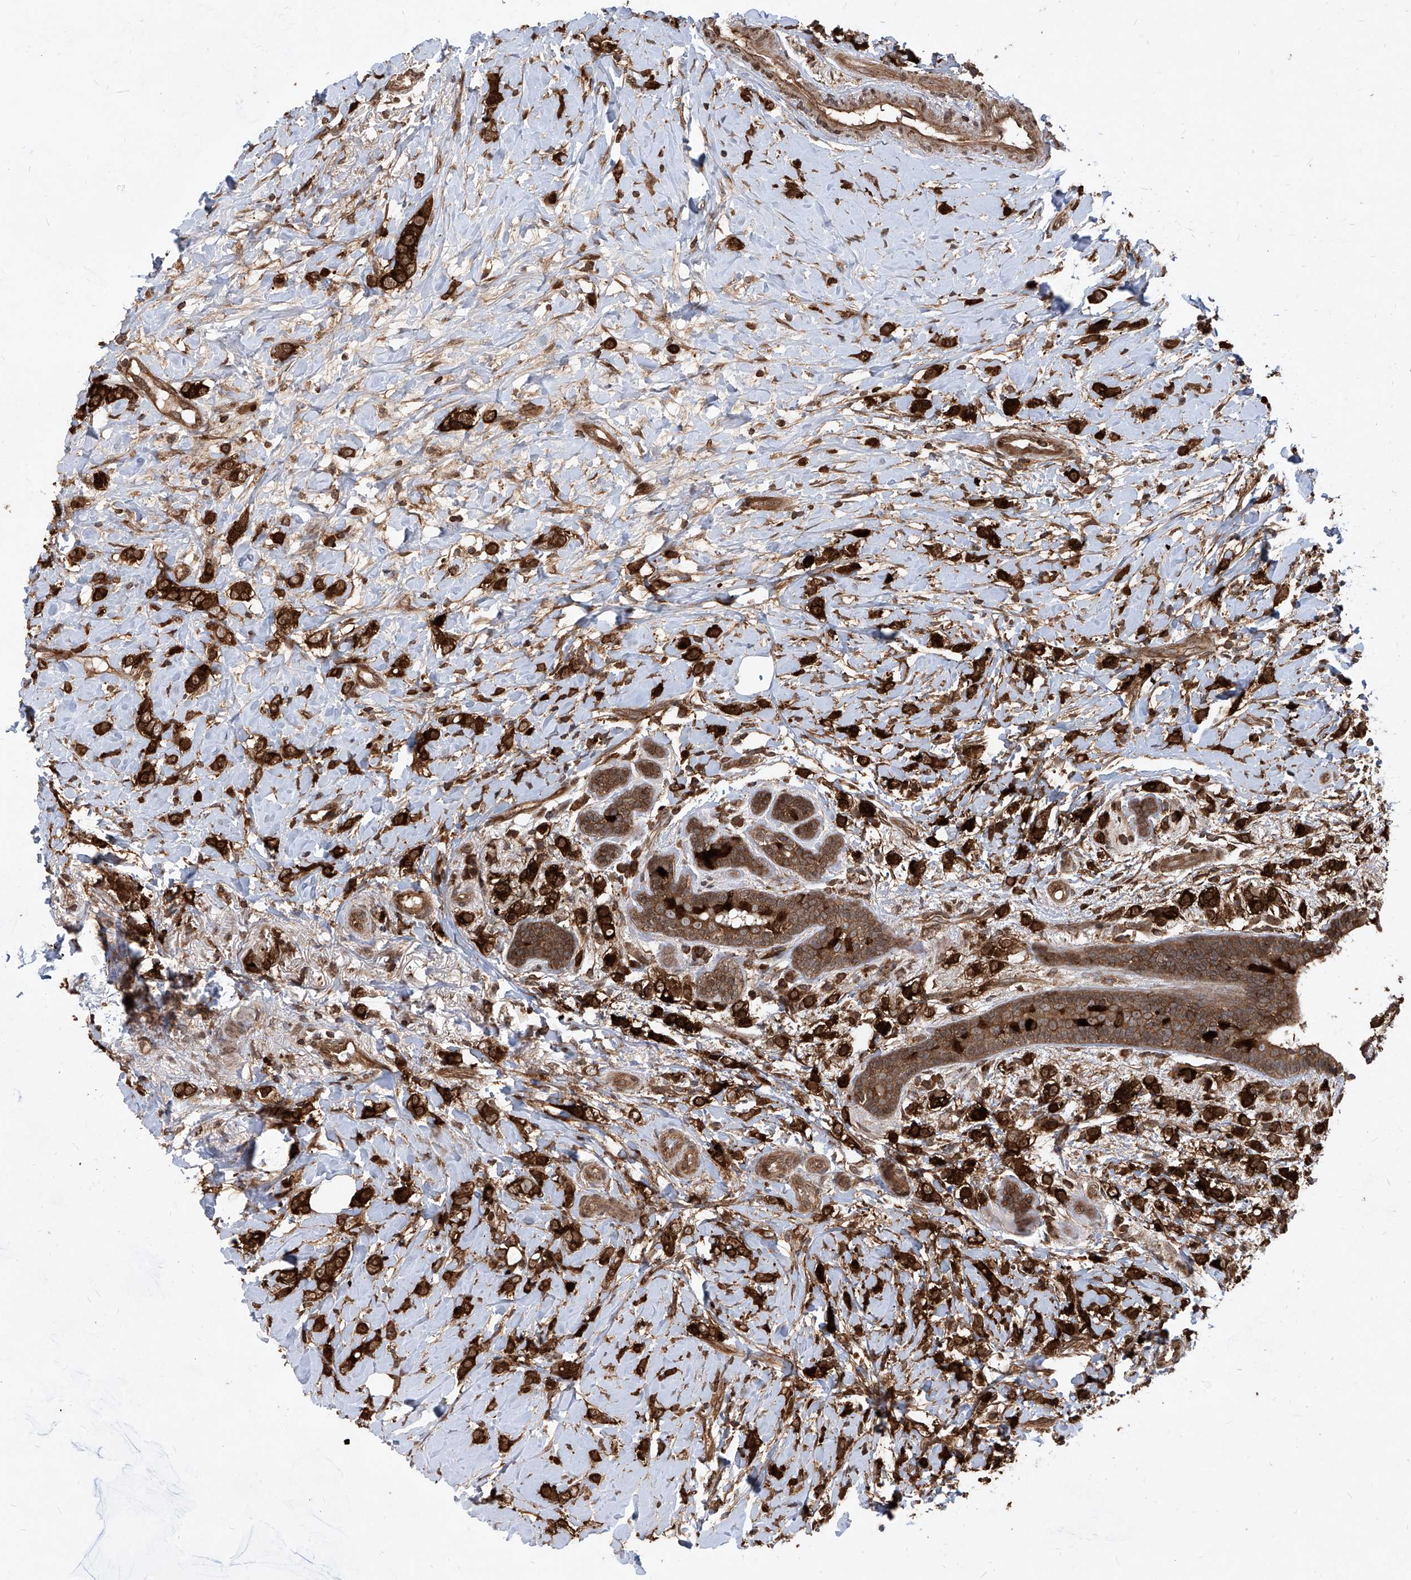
{"staining": {"intensity": "strong", "quantity": ">75%", "location": "cytoplasmic/membranous"}, "tissue": "breast cancer", "cell_type": "Tumor cells", "image_type": "cancer", "snomed": [{"axis": "morphology", "description": "Normal tissue, NOS"}, {"axis": "morphology", "description": "Lobular carcinoma"}, {"axis": "topography", "description": "Breast"}], "caption": "The photomicrograph reveals a brown stain indicating the presence of a protein in the cytoplasmic/membranous of tumor cells in lobular carcinoma (breast).", "gene": "MAGED2", "patient": {"sex": "female", "age": 47}}